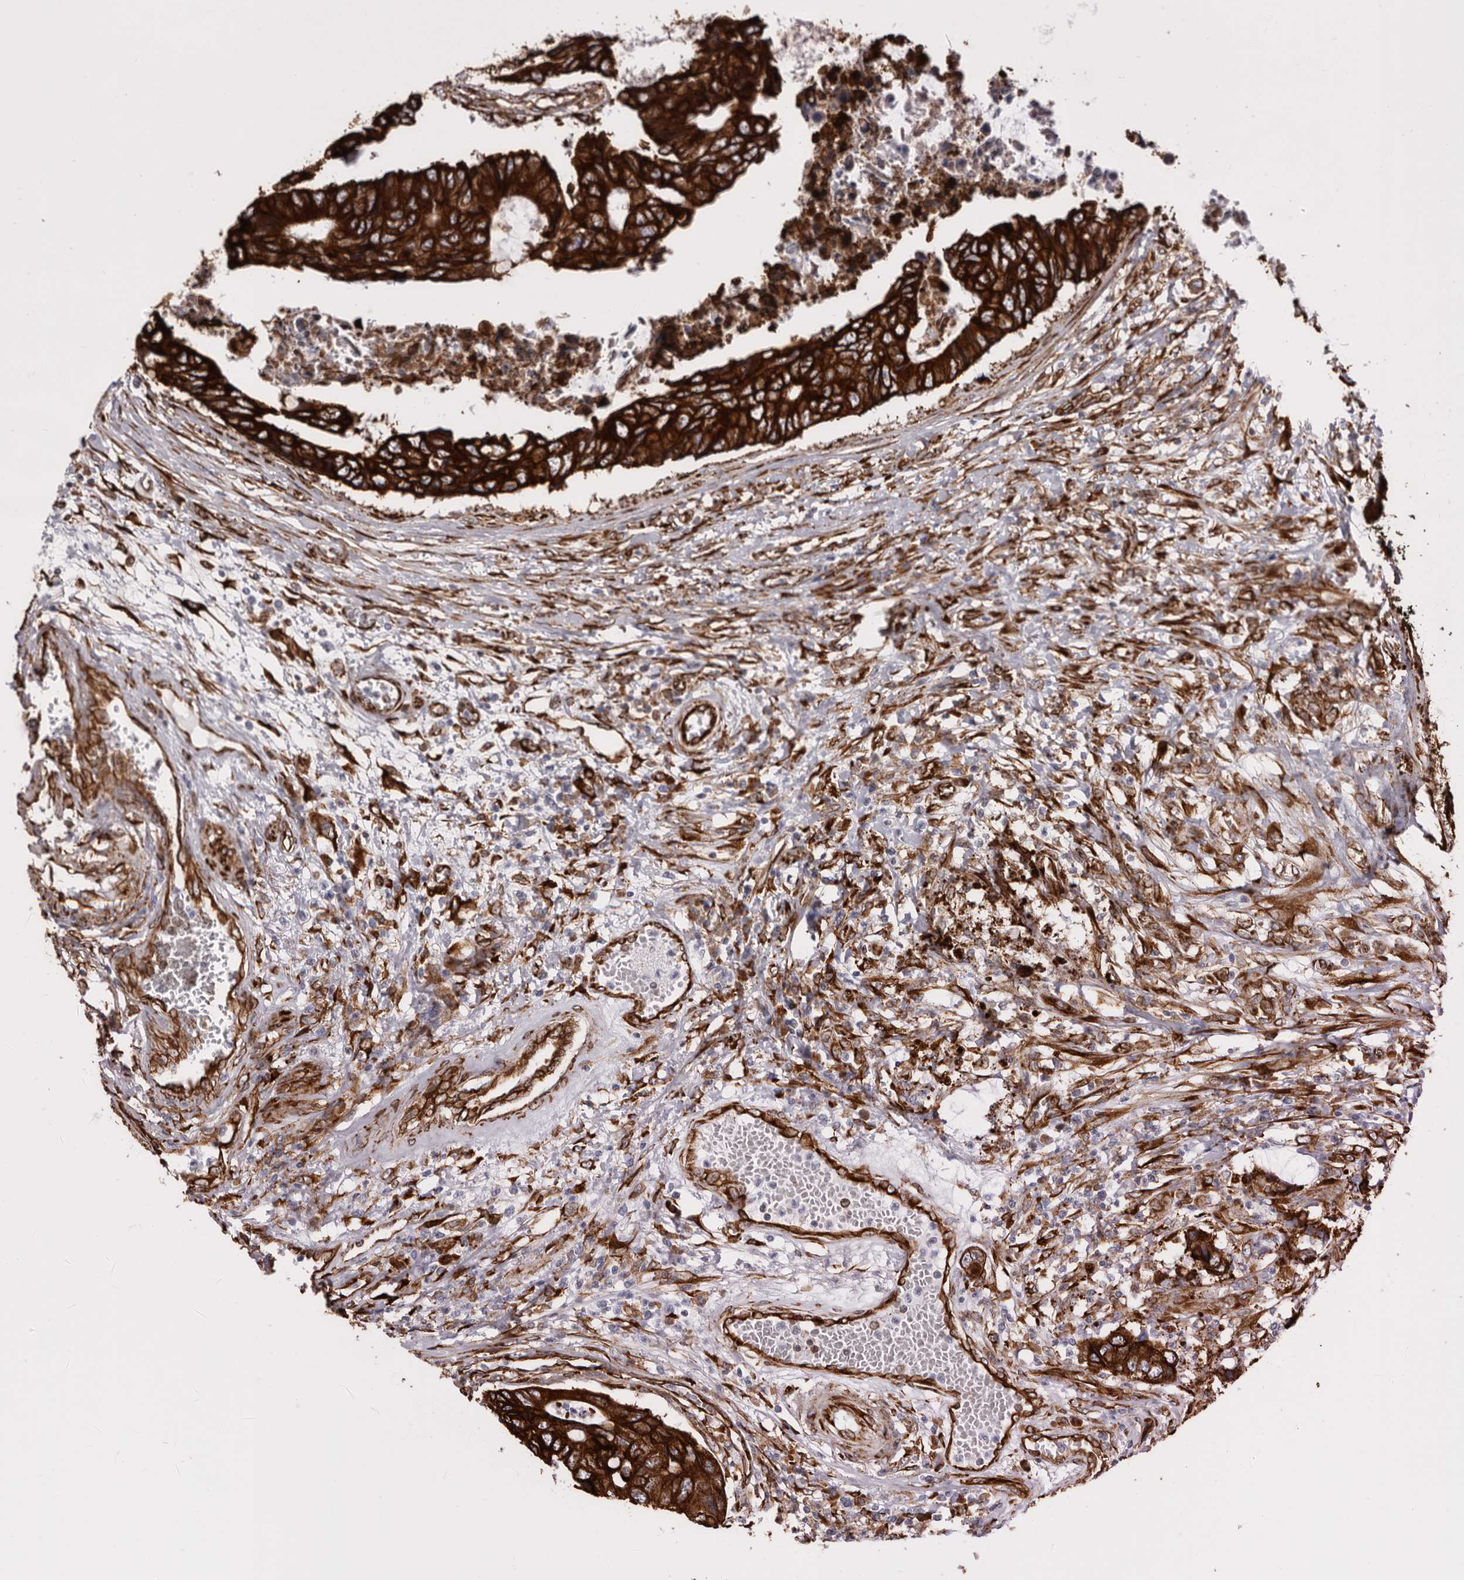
{"staining": {"intensity": "strong", "quantity": ">75%", "location": "cytoplasmic/membranous"}, "tissue": "colorectal cancer", "cell_type": "Tumor cells", "image_type": "cancer", "snomed": [{"axis": "morphology", "description": "Adenocarcinoma, NOS"}, {"axis": "topography", "description": "Rectum"}], "caption": "Strong cytoplasmic/membranous staining for a protein is present in approximately >75% of tumor cells of colorectal adenocarcinoma using IHC.", "gene": "SEMA3E", "patient": {"sex": "male", "age": 84}}